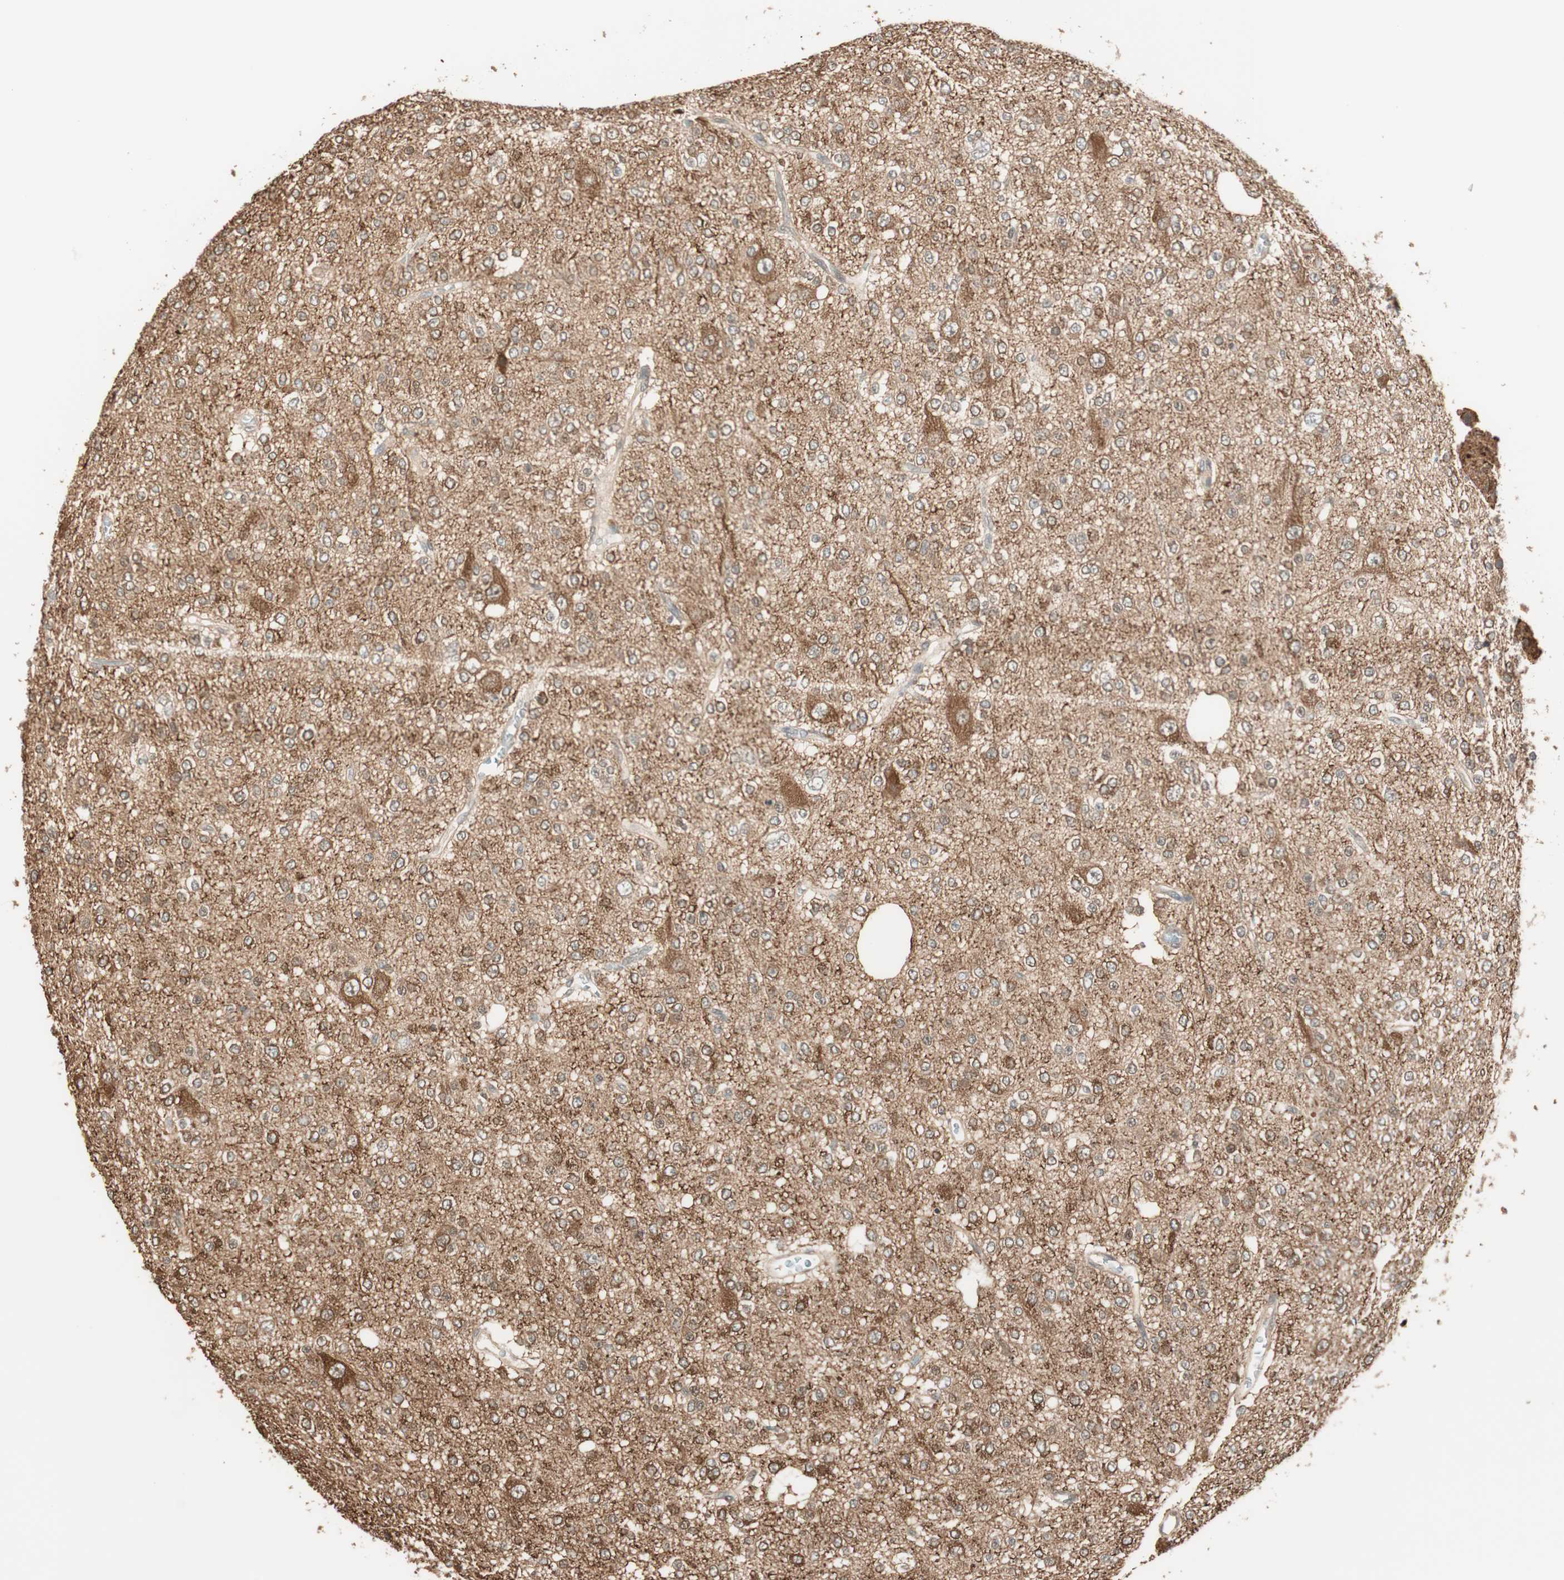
{"staining": {"intensity": "moderate", "quantity": ">75%", "location": "cytoplasmic/membranous,nuclear"}, "tissue": "glioma", "cell_type": "Tumor cells", "image_type": "cancer", "snomed": [{"axis": "morphology", "description": "Glioma, malignant, Low grade"}, {"axis": "topography", "description": "Brain"}], "caption": "IHC of malignant low-grade glioma demonstrates medium levels of moderate cytoplasmic/membranous and nuclear staining in approximately >75% of tumor cells.", "gene": "ZNF443", "patient": {"sex": "male", "age": 38}}